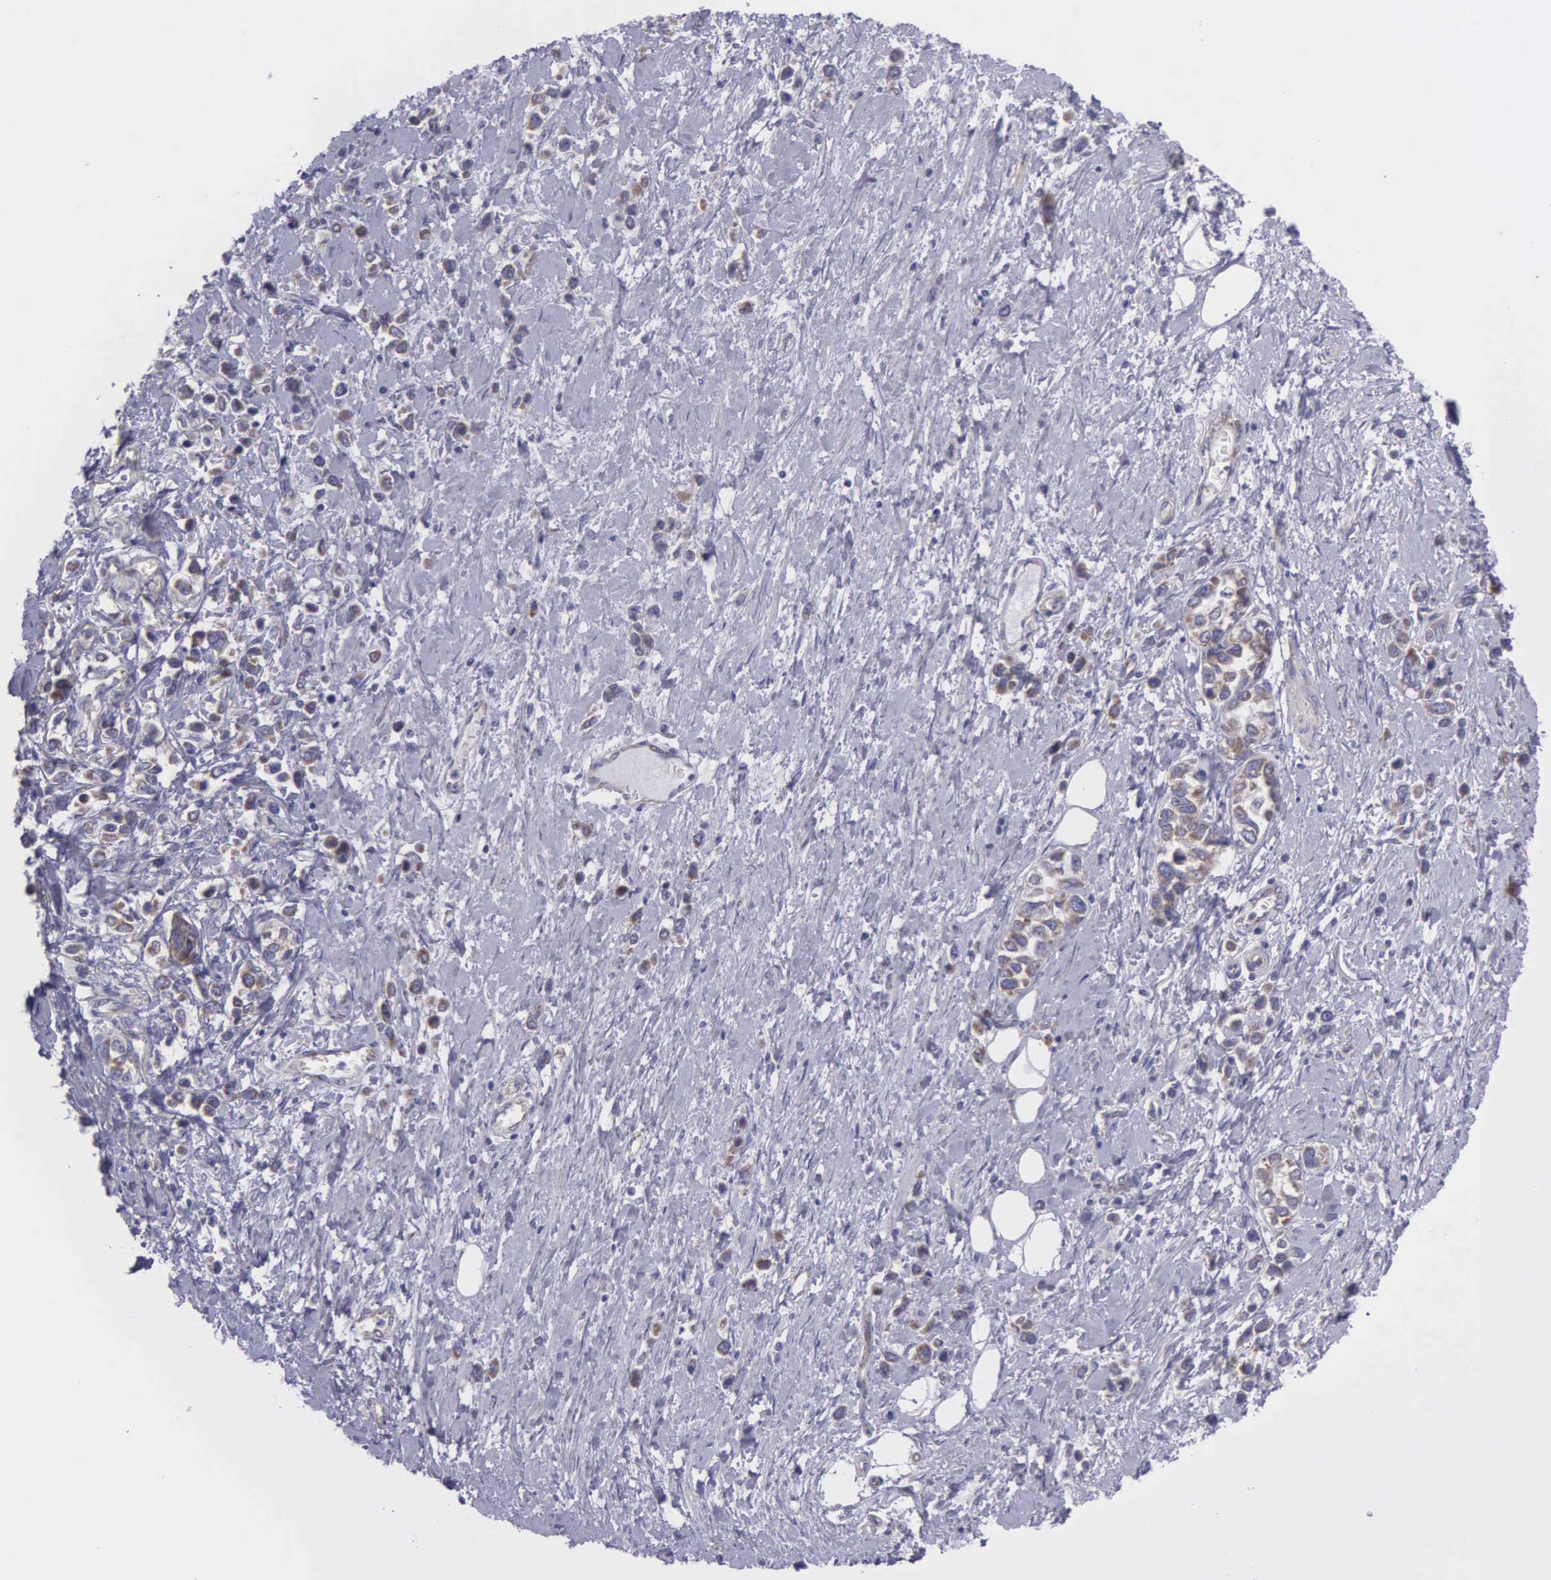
{"staining": {"intensity": "weak", "quantity": "25%-75%", "location": "cytoplasmic/membranous"}, "tissue": "stomach cancer", "cell_type": "Tumor cells", "image_type": "cancer", "snomed": [{"axis": "morphology", "description": "Adenocarcinoma, NOS"}, {"axis": "topography", "description": "Stomach, upper"}], "caption": "A brown stain labels weak cytoplasmic/membranous expression of a protein in human stomach adenocarcinoma tumor cells. The staining is performed using DAB (3,3'-diaminobenzidine) brown chromogen to label protein expression. The nuclei are counter-stained blue using hematoxylin.", "gene": "SYNJ2BP", "patient": {"sex": "male", "age": 76}}